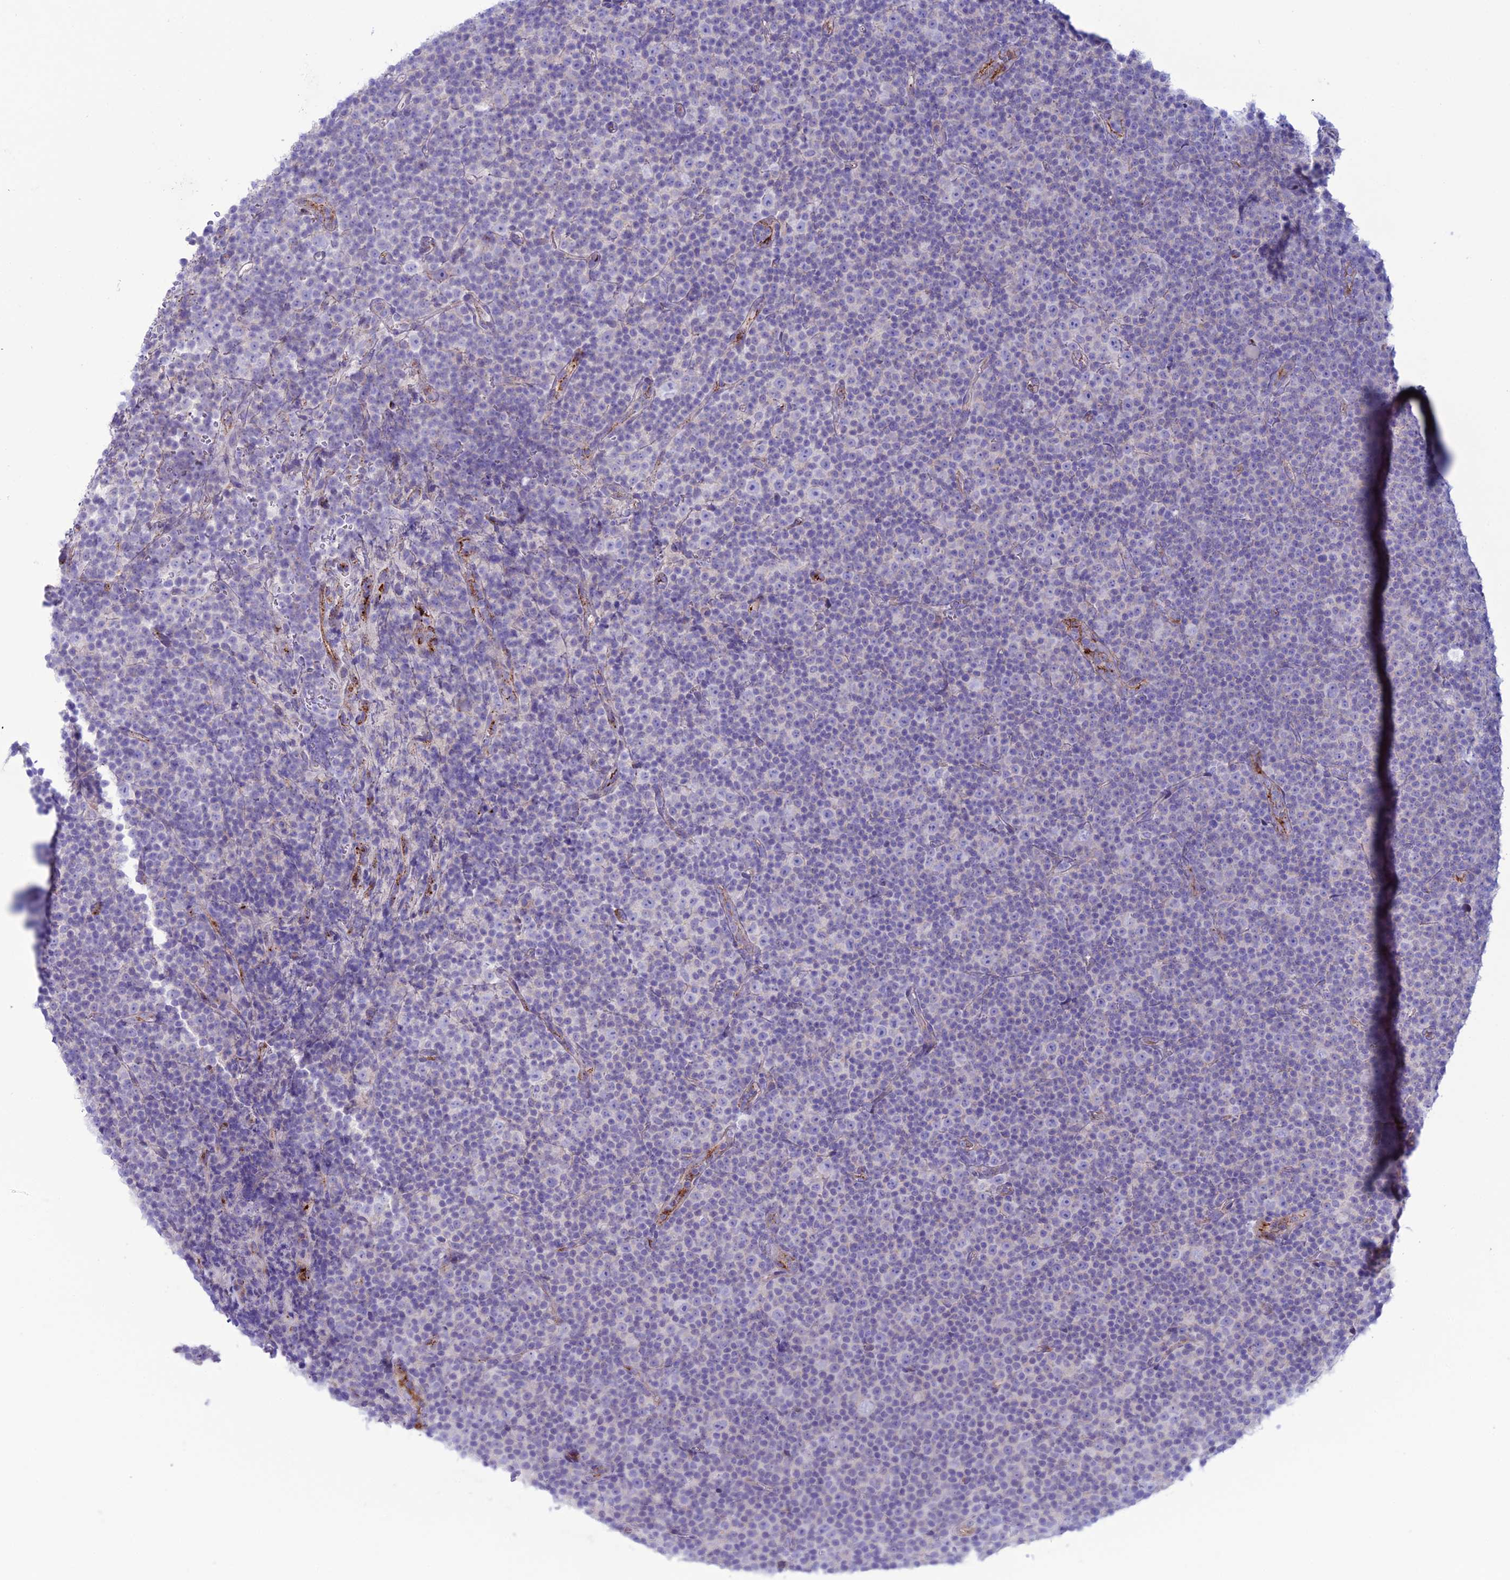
{"staining": {"intensity": "negative", "quantity": "none", "location": "none"}, "tissue": "lymphoma", "cell_type": "Tumor cells", "image_type": "cancer", "snomed": [{"axis": "morphology", "description": "Malignant lymphoma, non-Hodgkin's type, Low grade"}, {"axis": "topography", "description": "Lymph node"}], "caption": "Low-grade malignant lymphoma, non-Hodgkin's type stained for a protein using IHC exhibits no positivity tumor cells.", "gene": "CDC42EP5", "patient": {"sex": "female", "age": 67}}